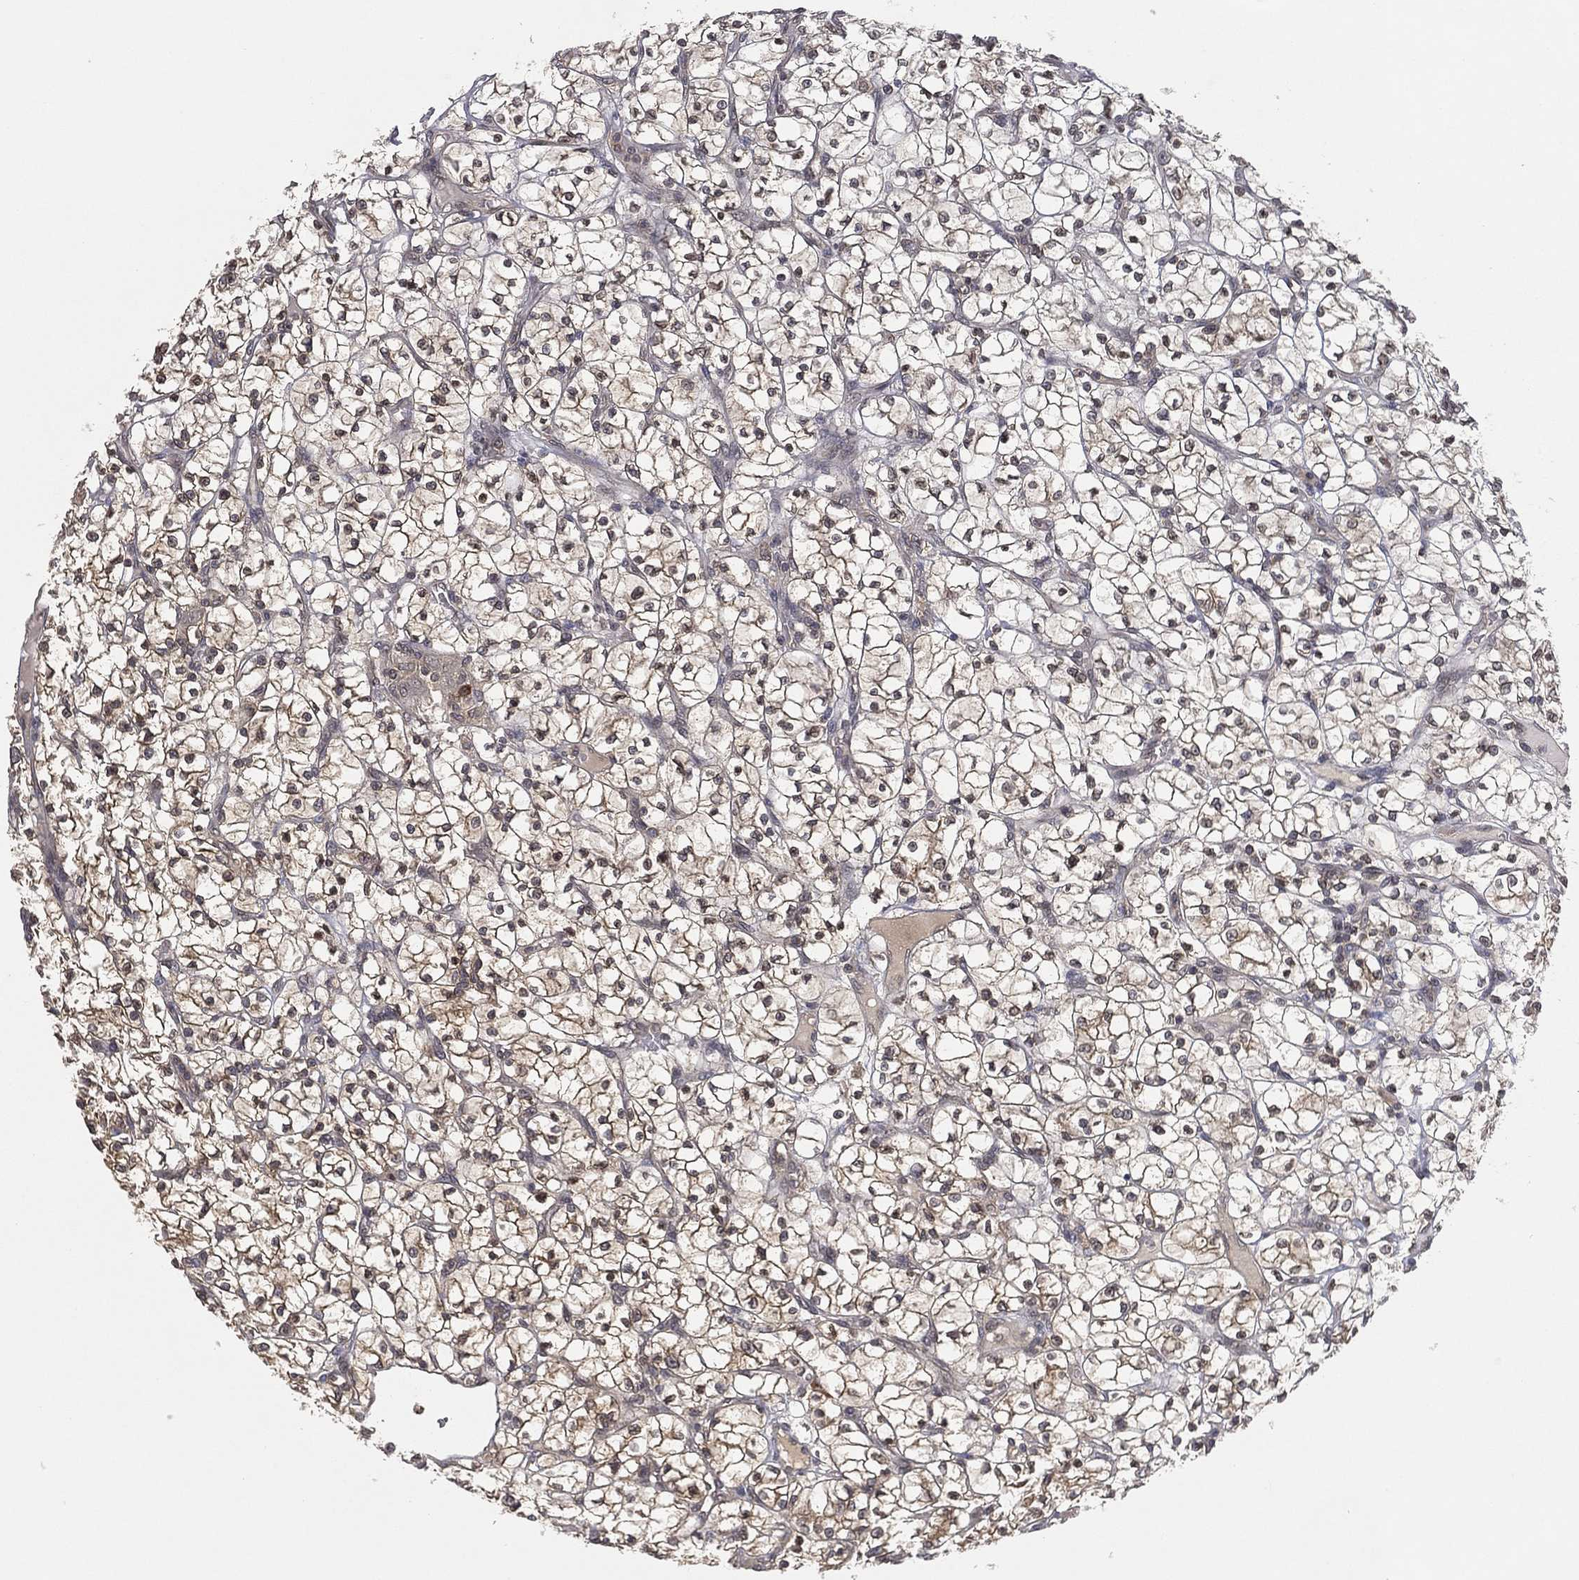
{"staining": {"intensity": "moderate", "quantity": "25%-75%", "location": "cytoplasmic/membranous"}, "tissue": "renal cancer", "cell_type": "Tumor cells", "image_type": "cancer", "snomed": [{"axis": "morphology", "description": "Adenocarcinoma, NOS"}, {"axis": "topography", "description": "Kidney"}], "caption": "Renal cancer stained for a protein exhibits moderate cytoplasmic/membranous positivity in tumor cells. The staining was performed using DAB to visualize the protein expression in brown, while the nuclei were stained in blue with hematoxylin (Magnification: 20x).", "gene": "UBA5", "patient": {"sex": "female", "age": 64}}